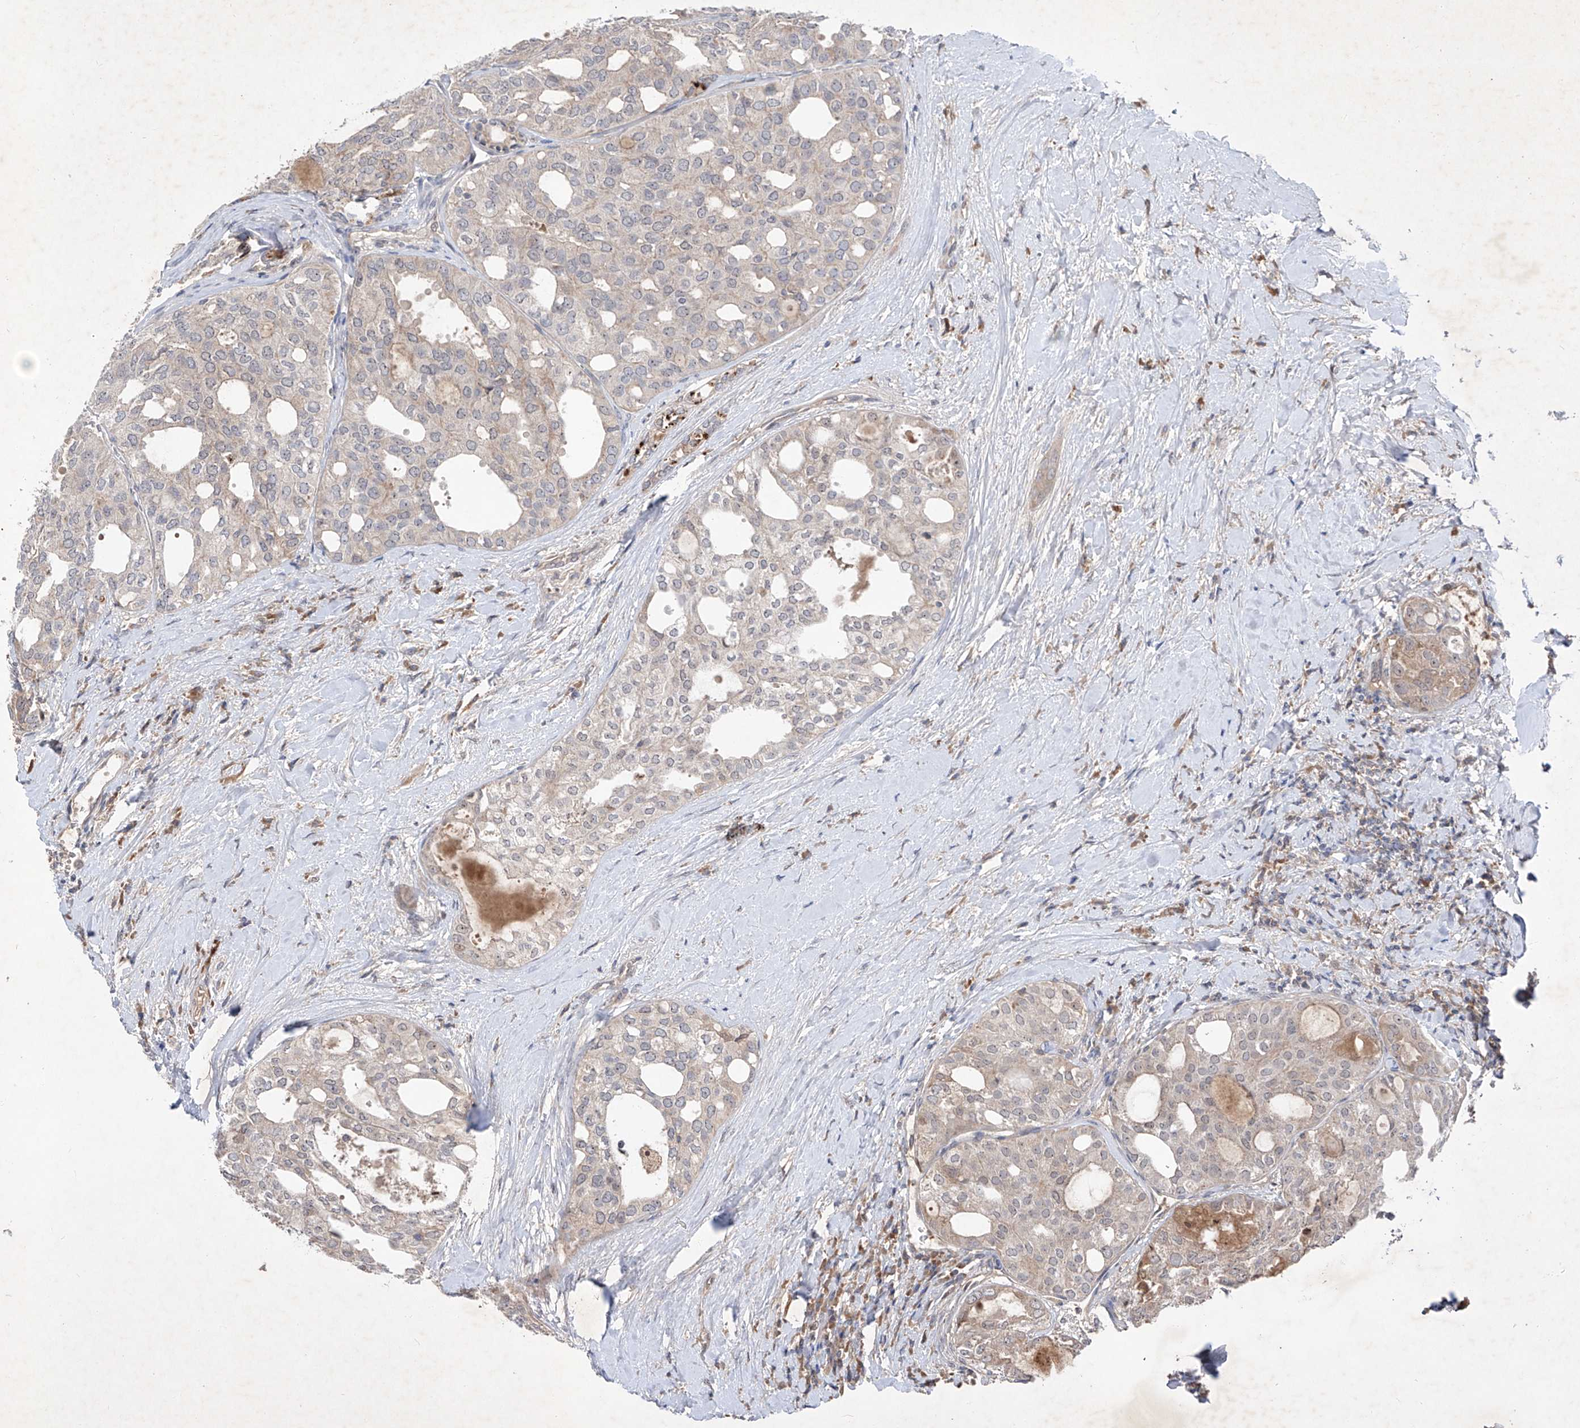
{"staining": {"intensity": "negative", "quantity": "none", "location": "none"}, "tissue": "thyroid cancer", "cell_type": "Tumor cells", "image_type": "cancer", "snomed": [{"axis": "morphology", "description": "Follicular adenoma carcinoma, NOS"}, {"axis": "topography", "description": "Thyroid gland"}], "caption": "Immunohistochemistry histopathology image of neoplastic tissue: thyroid cancer (follicular adenoma carcinoma) stained with DAB (3,3'-diaminobenzidine) displays no significant protein expression in tumor cells. (DAB (3,3'-diaminobenzidine) IHC, high magnification).", "gene": "FAM135A", "patient": {"sex": "male", "age": 75}}